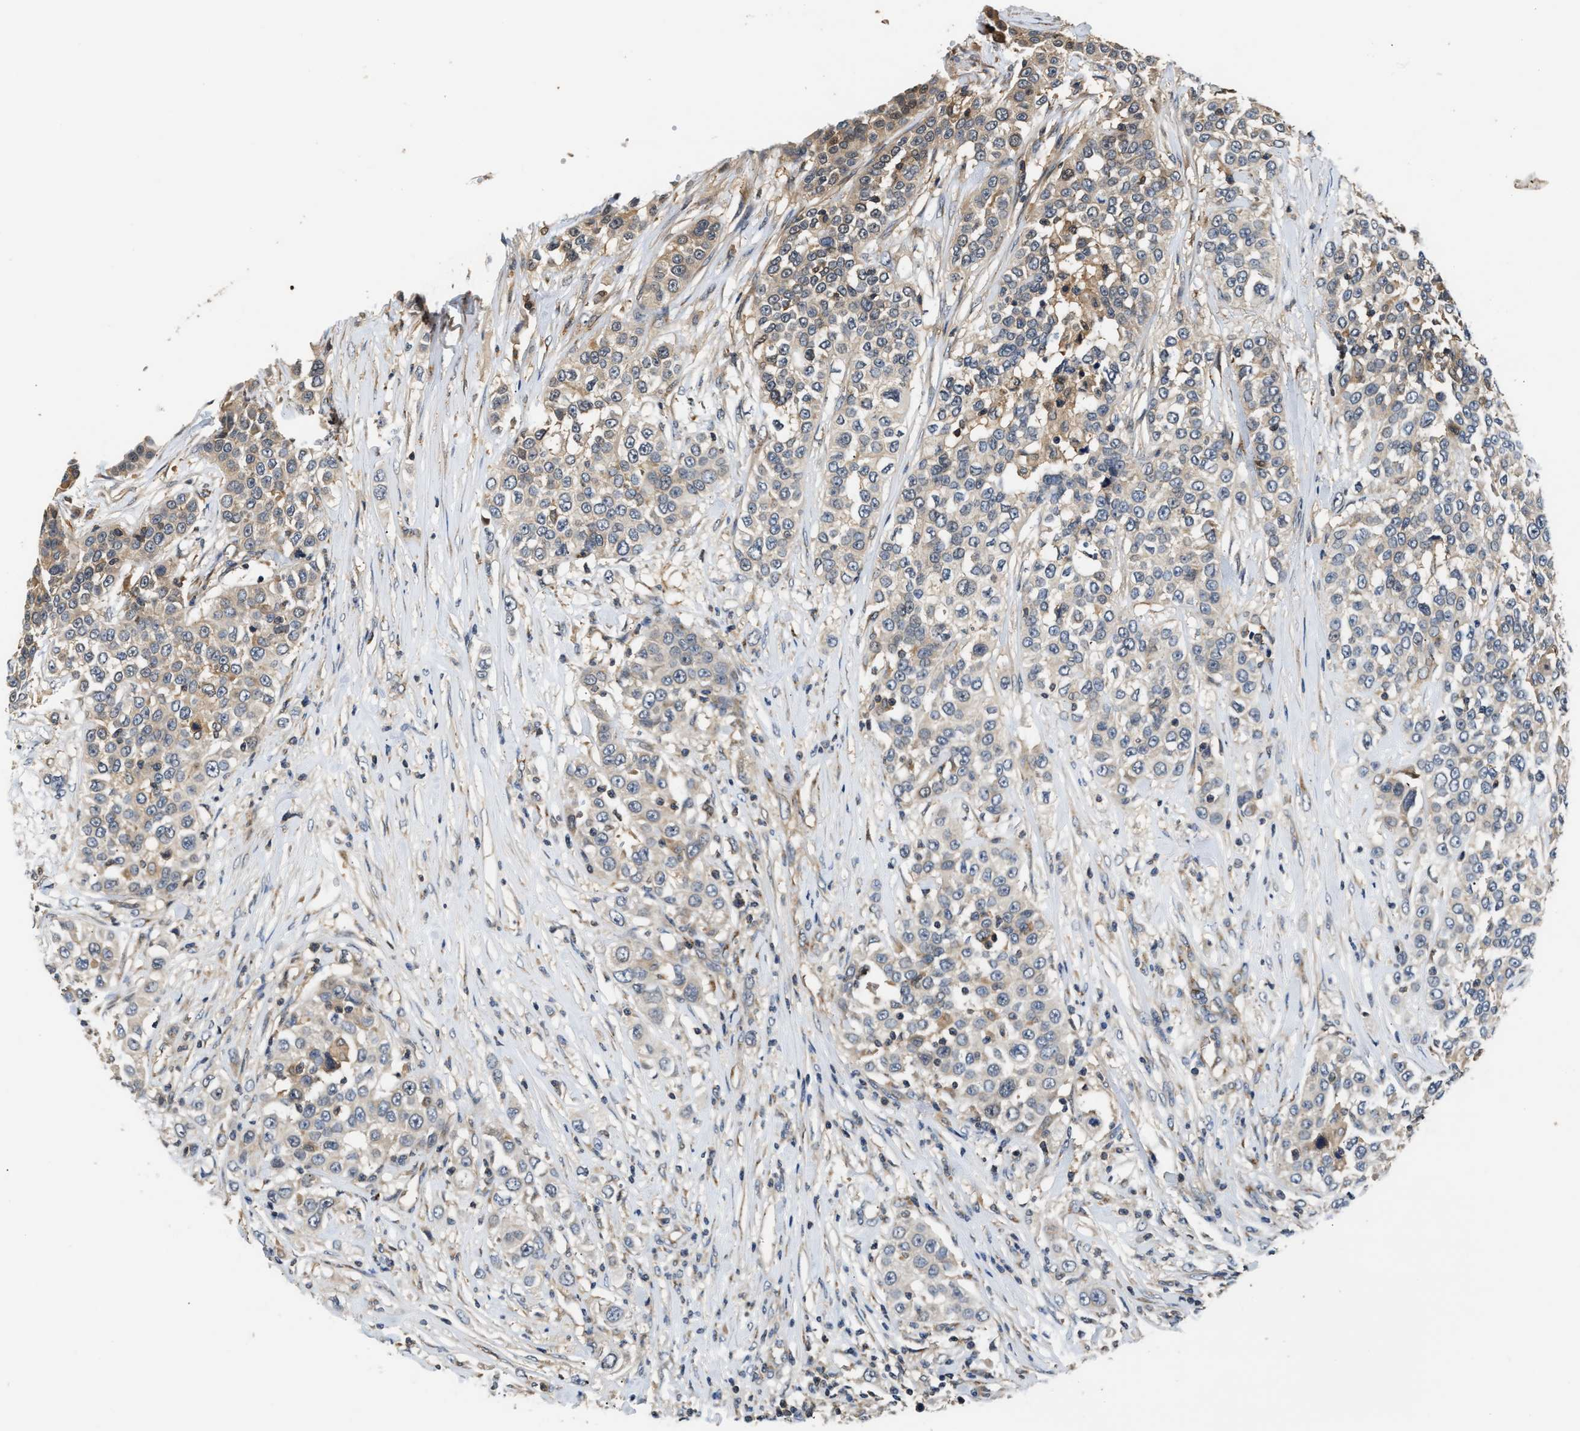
{"staining": {"intensity": "weak", "quantity": "<25%", "location": "cytoplasmic/membranous"}, "tissue": "urothelial cancer", "cell_type": "Tumor cells", "image_type": "cancer", "snomed": [{"axis": "morphology", "description": "Urothelial carcinoma, High grade"}, {"axis": "topography", "description": "Urinary bladder"}], "caption": "Protein analysis of urothelial cancer demonstrates no significant expression in tumor cells.", "gene": "CHUK", "patient": {"sex": "female", "age": 80}}